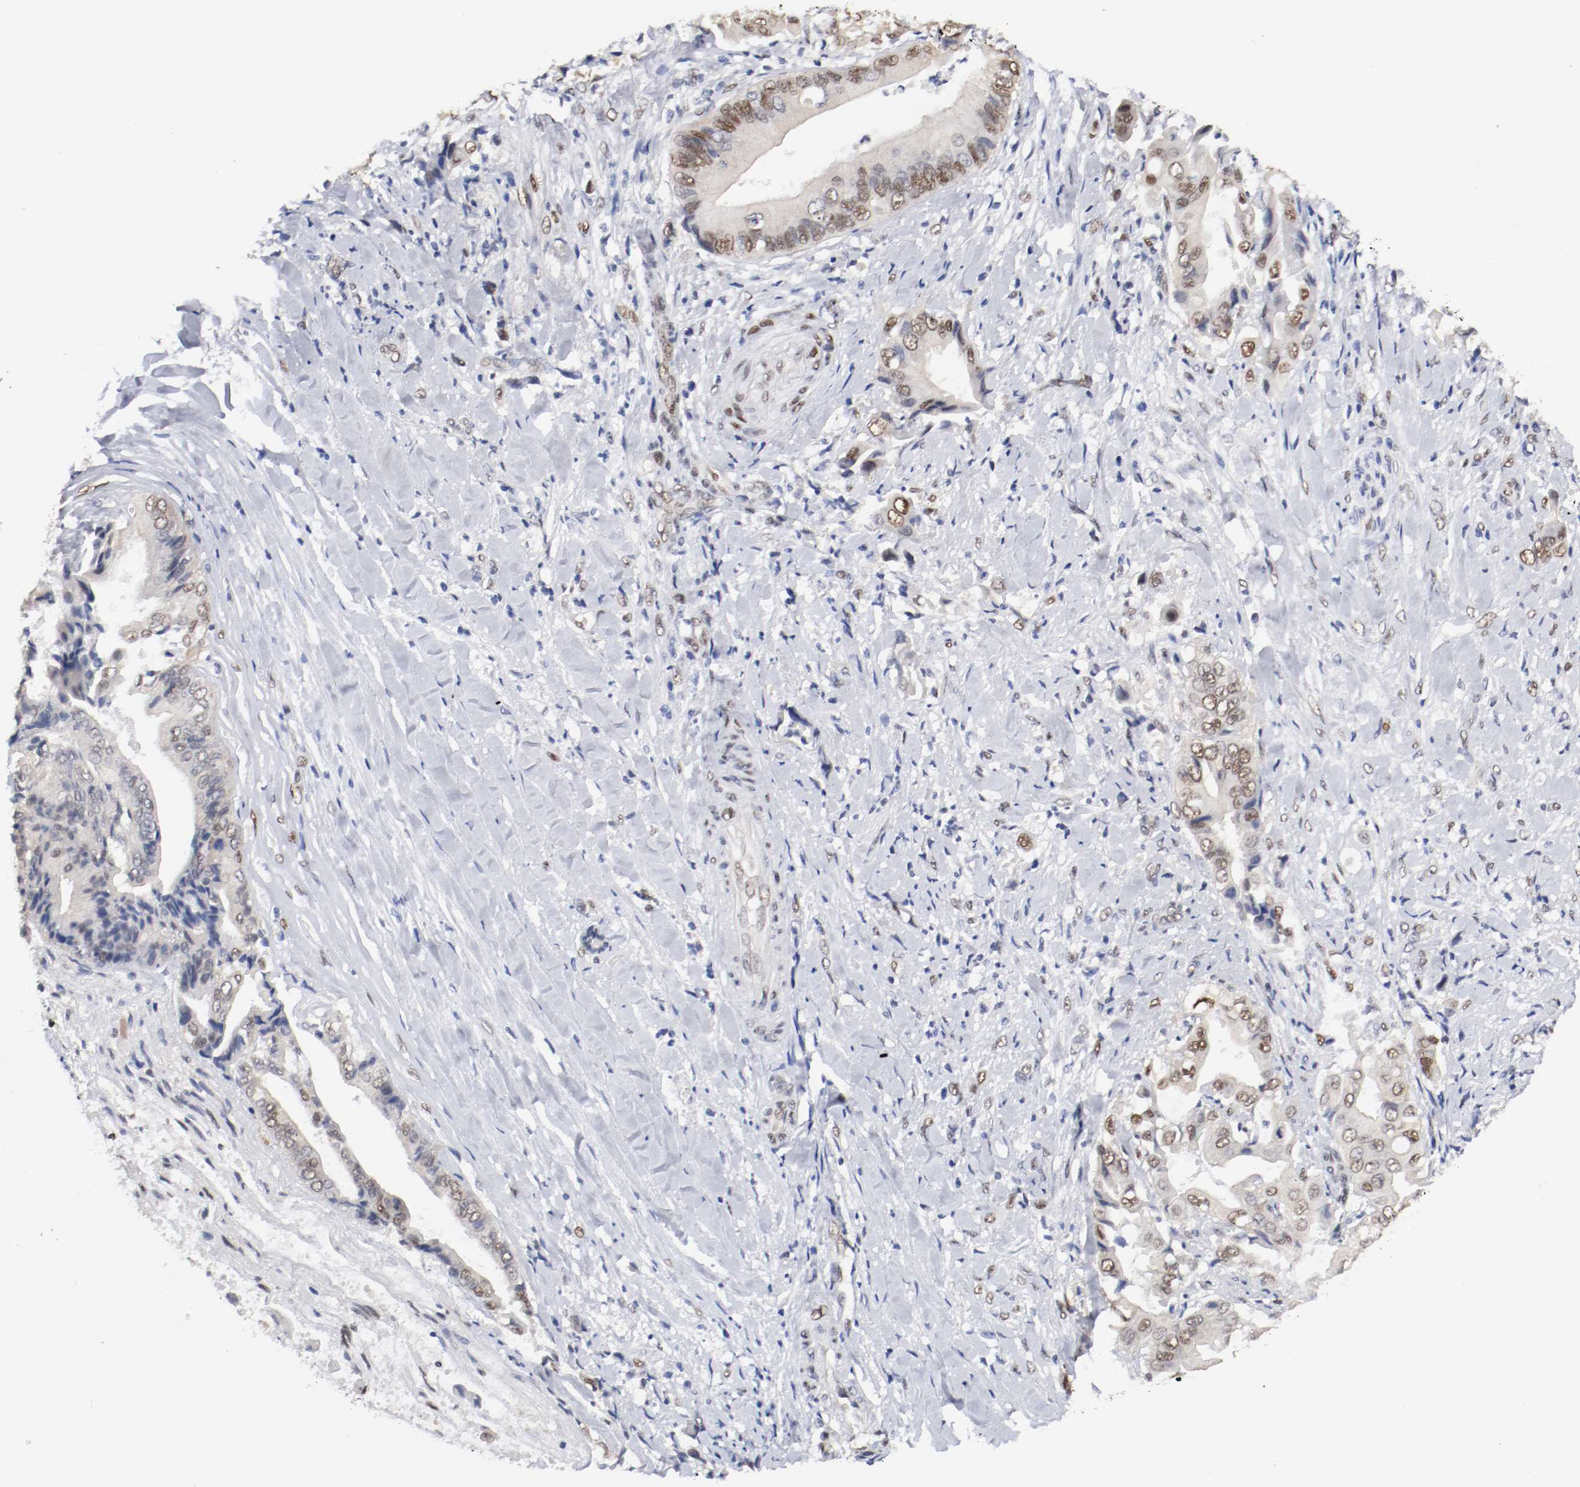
{"staining": {"intensity": "moderate", "quantity": ">75%", "location": "cytoplasmic/membranous,nuclear"}, "tissue": "liver cancer", "cell_type": "Tumor cells", "image_type": "cancer", "snomed": [{"axis": "morphology", "description": "Cholangiocarcinoma"}, {"axis": "topography", "description": "Liver"}], "caption": "Protein expression analysis of human cholangiocarcinoma (liver) reveals moderate cytoplasmic/membranous and nuclear staining in approximately >75% of tumor cells.", "gene": "FOSL2", "patient": {"sex": "male", "age": 58}}